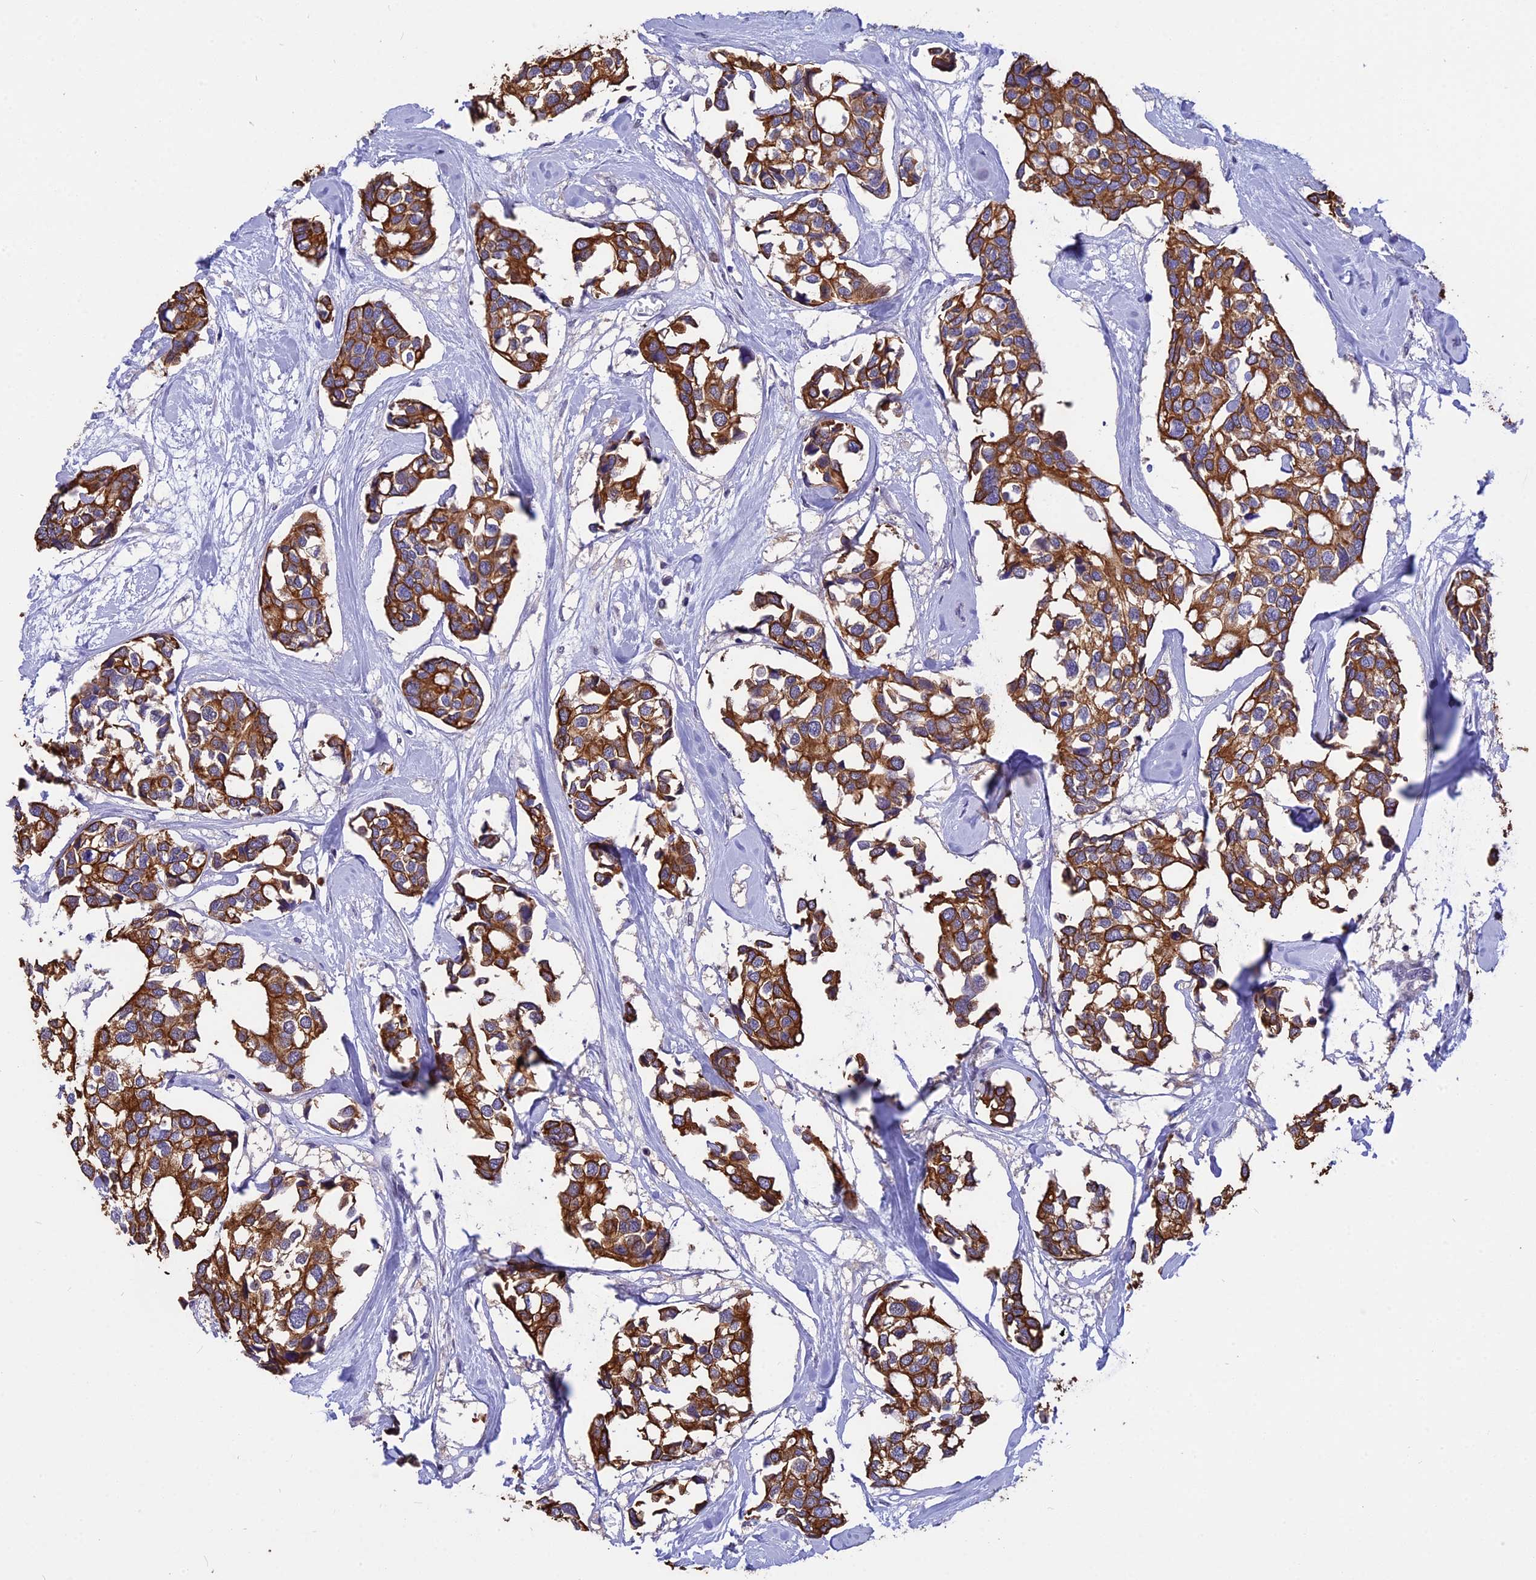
{"staining": {"intensity": "strong", "quantity": ">75%", "location": "cytoplasmic/membranous"}, "tissue": "breast cancer", "cell_type": "Tumor cells", "image_type": "cancer", "snomed": [{"axis": "morphology", "description": "Duct carcinoma"}, {"axis": "topography", "description": "Breast"}], "caption": "A brown stain highlights strong cytoplasmic/membranous positivity of a protein in breast cancer (intraductal carcinoma) tumor cells.", "gene": "STUB1", "patient": {"sex": "female", "age": 83}}